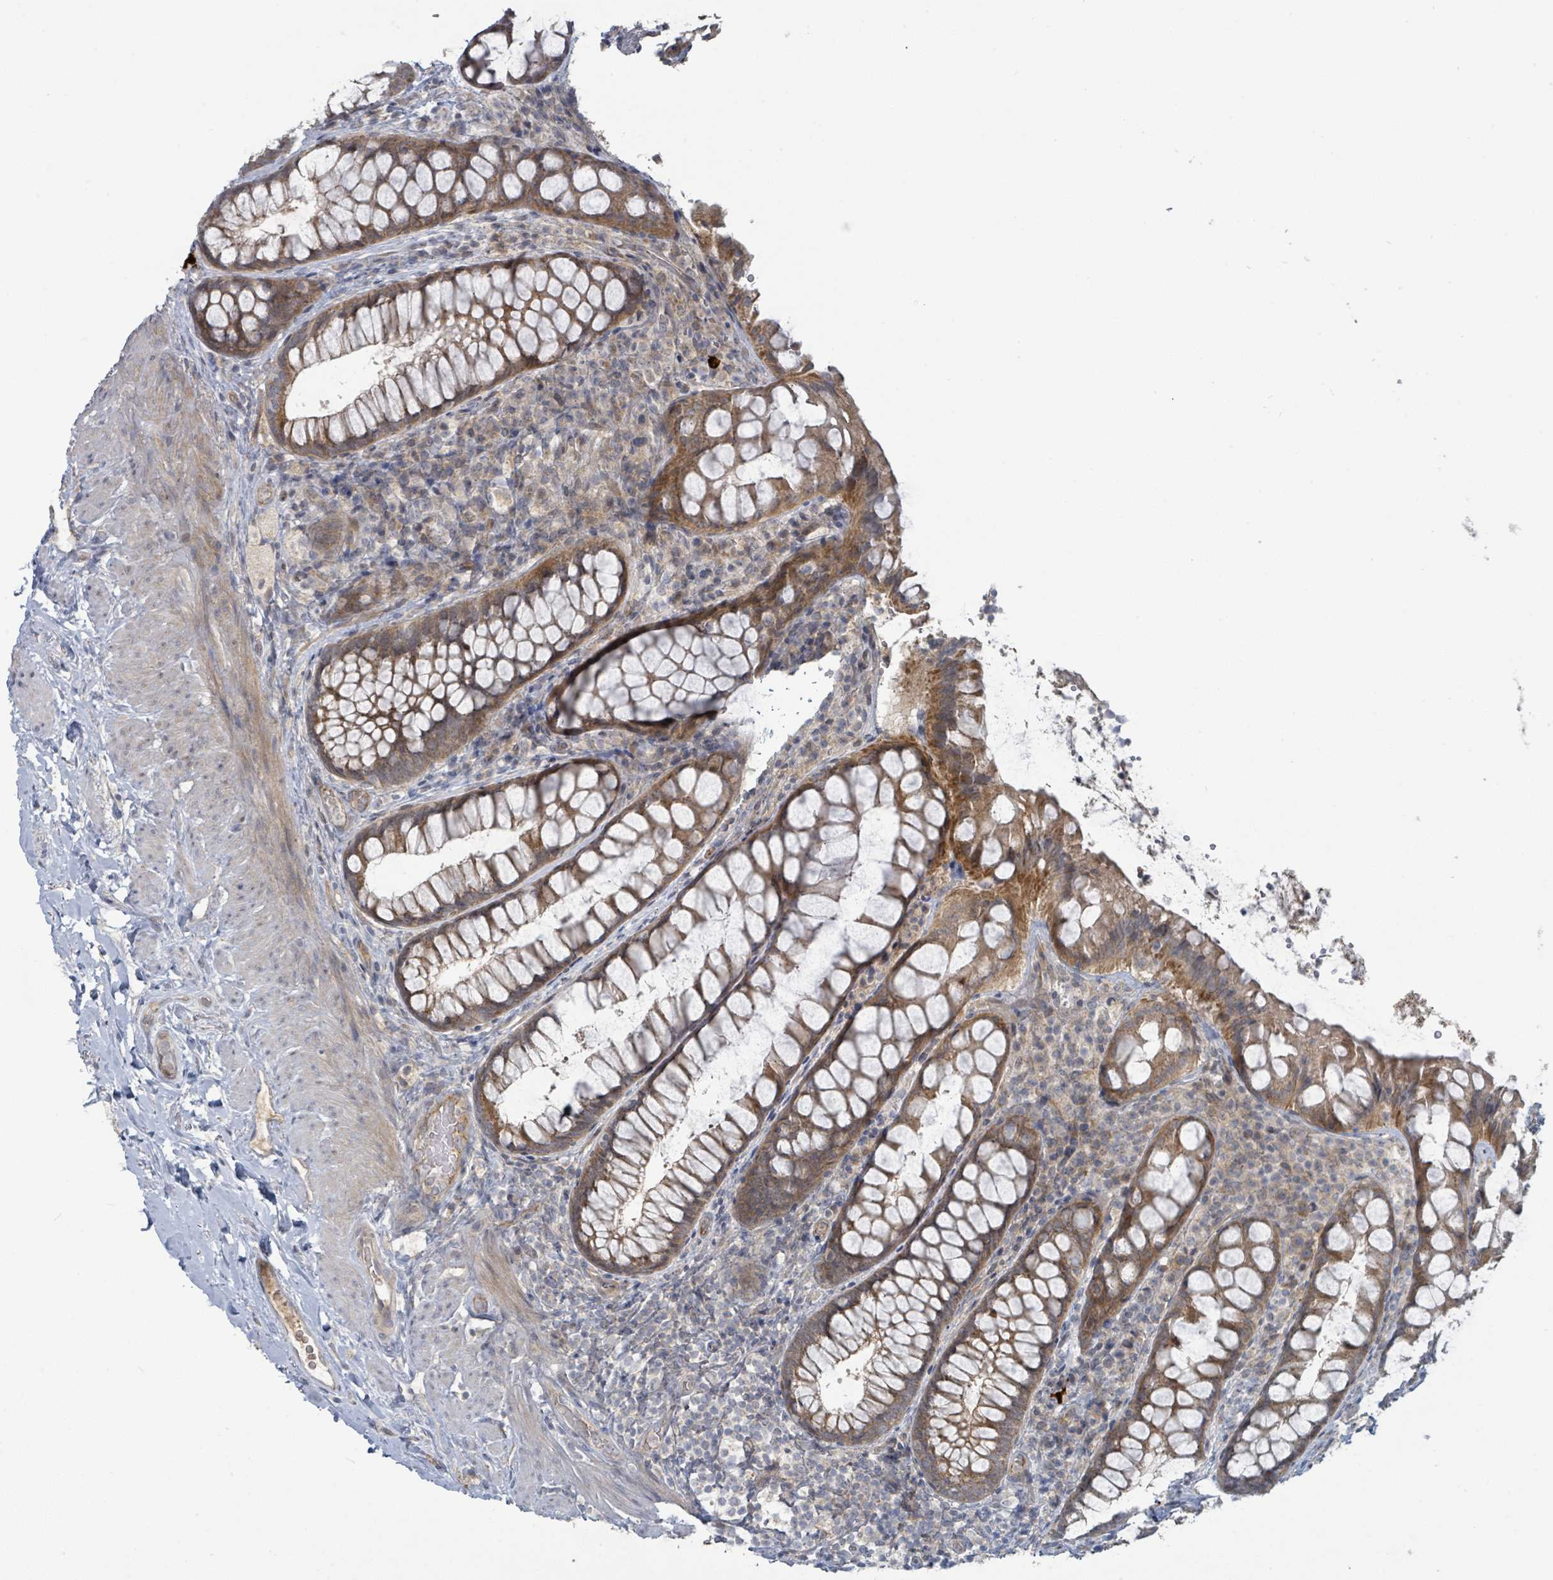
{"staining": {"intensity": "moderate", "quantity": ">75%", "location": "cytoplasmic/membranous"}, "tissue": "rectum", "cell_type": "Glandular cells", "image_type": "normal", "snomed": [{"axis": "morphology", "description": "Normal tissue, NOS"}, {"axis": "topography", "description": "Rectum"}, {"axis": "topography", "description": "Peripheral nerve tissue"}], "caption": "Rectum stained with DAB (3,3'-diaminobenzidine) IHC exhibits medium levels of moderate cytoplasmic/membranous expression in approximately >75% of glandular cells.", "gene": "COL5A3", "patient": {"sex": "female", "age": 69}}